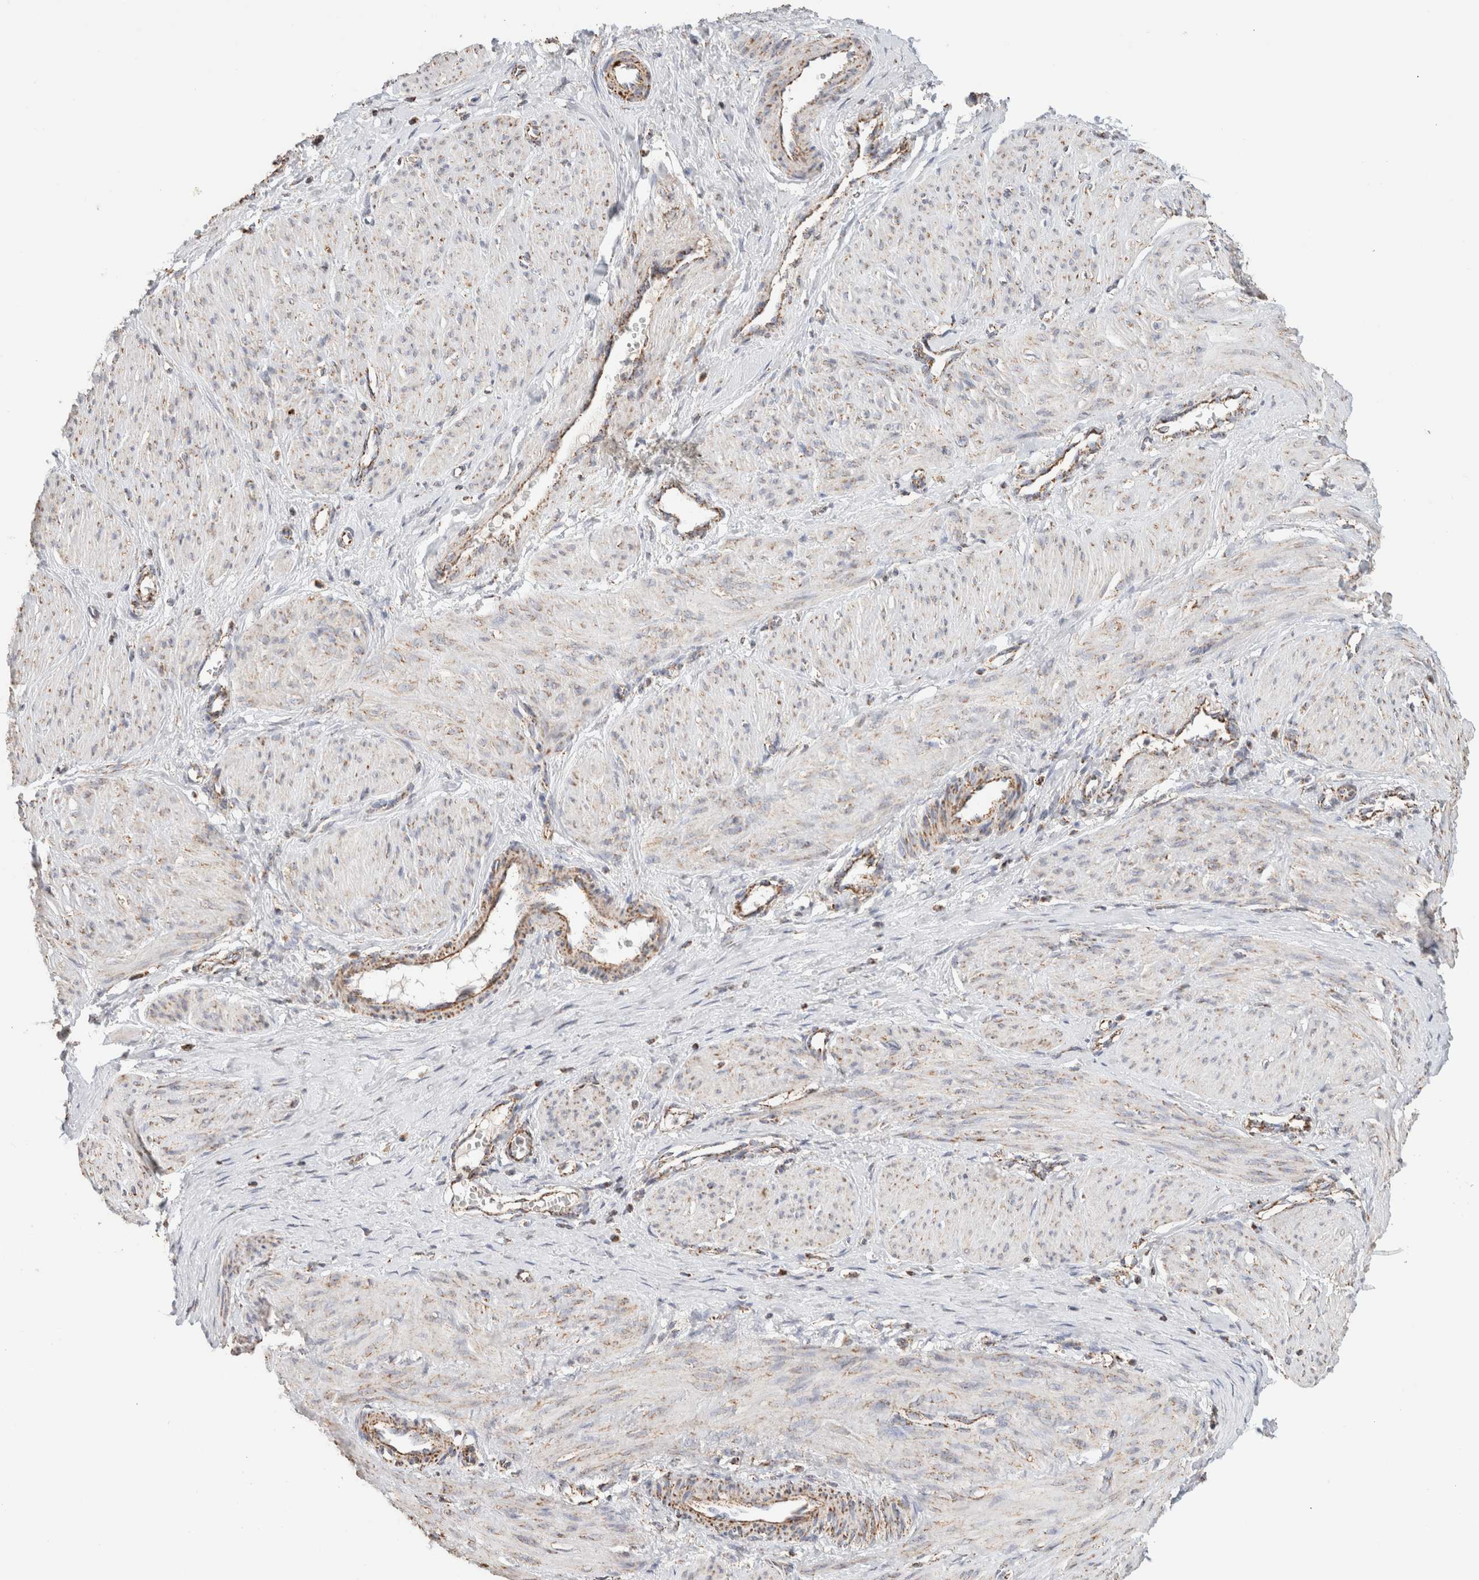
{"staining": {"intensity": "weak", "quantity": "25%-75%", "location": "cytoplasmic/membranous"}, "tissue": "smooth muscle", "cell_type": "Smooth muscle cells", "image_type": "normal", "snomed": [{"axis": "morphology", "description": "Normal tissue, NOS"}, {"axis": "topography", "description": "Endometrium"}], "caption": "Immunohistochemical staining of benign smooth muscle reveals low levels of weak cytoplasmic/membranous staining in about 25%-75% of smooth muscle cells.", "gene": "C1QBP", "patient": {"sex": "female", "age": 33}}